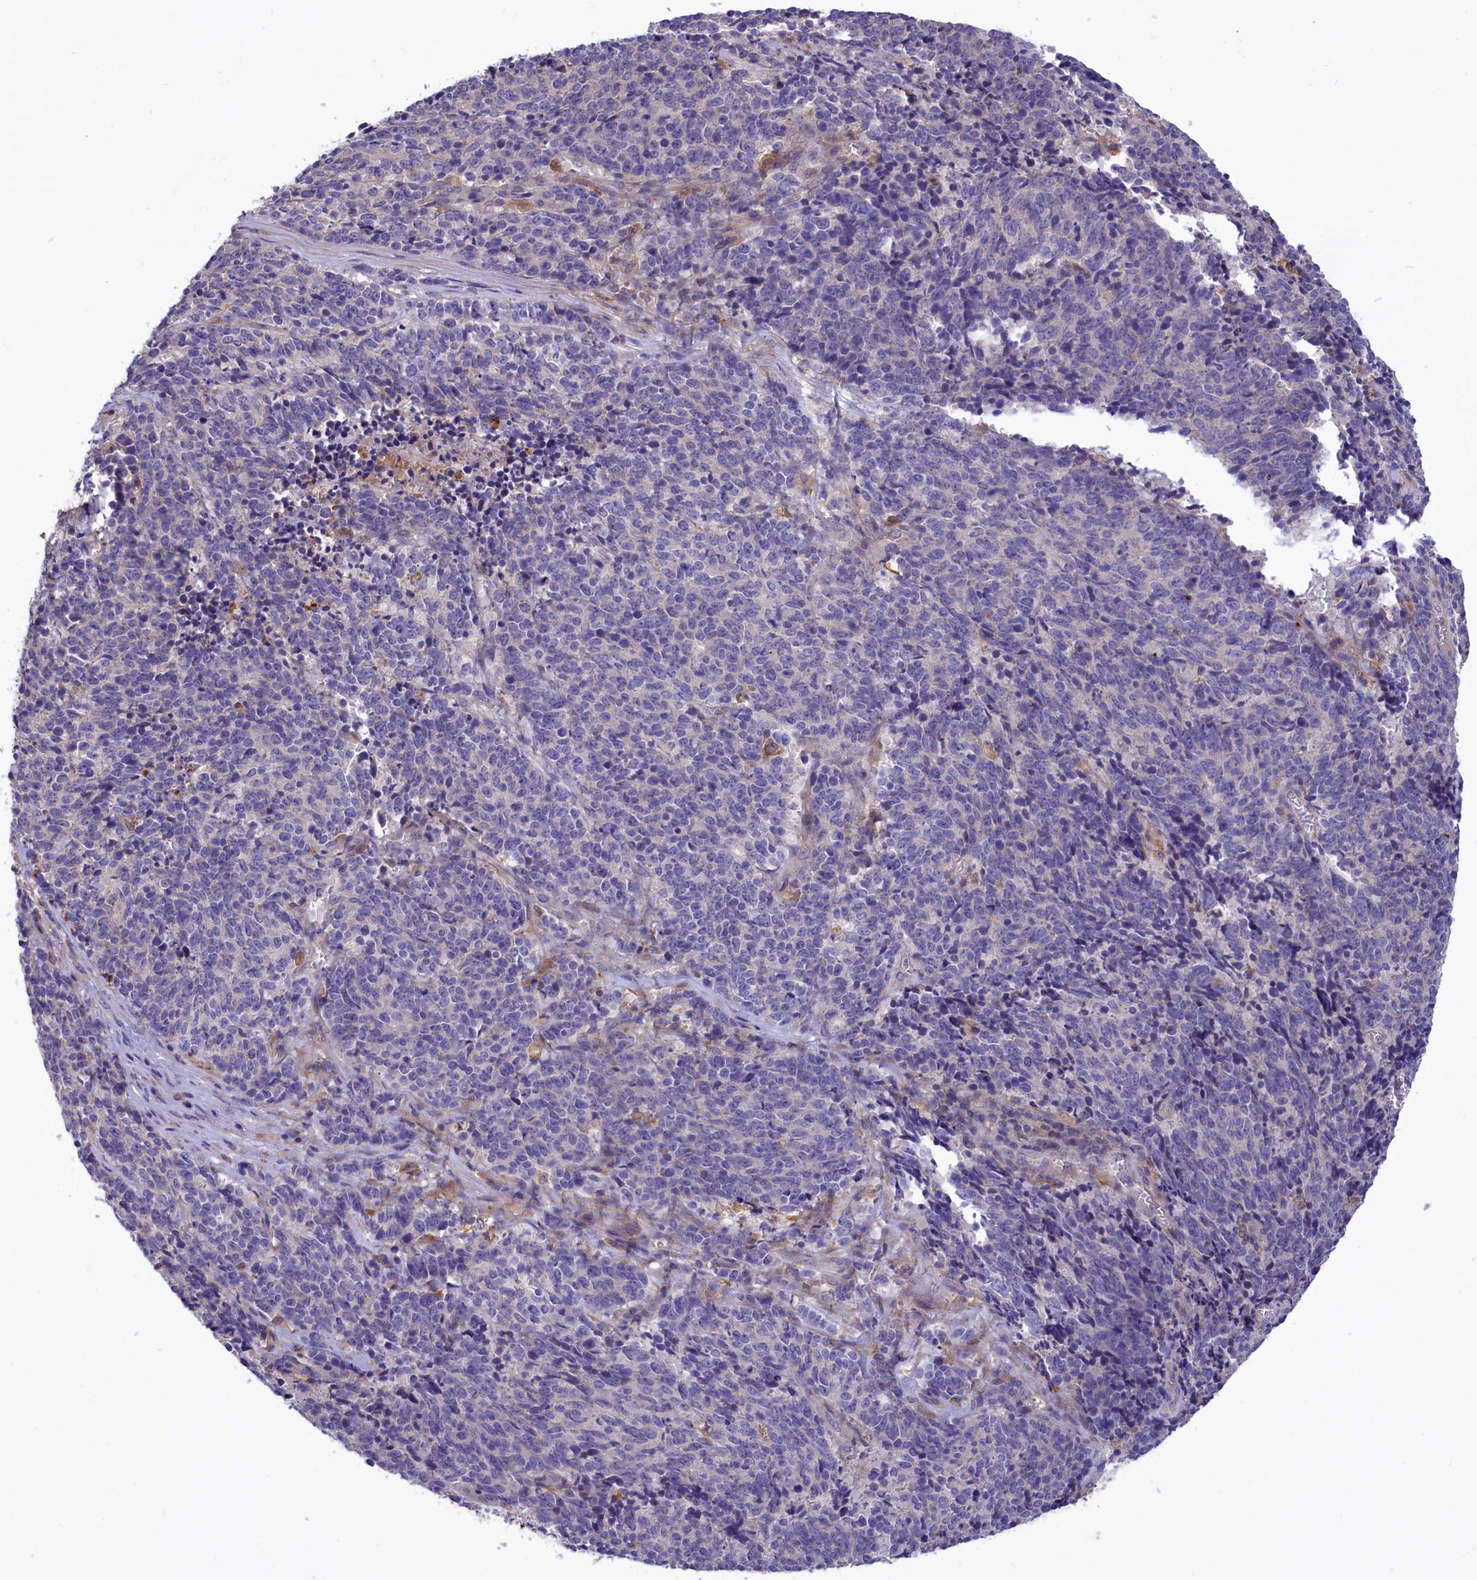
{"staining": {"intensity": "negative", "quantity": "none", "location": "none"}, "tissue": "cervical cancer", "cell_type": "Tumor cells", "image_type": "cancer", "snomed": [{"axis": "morphology", "description": "Squamous cell carcinoma, NOS"}, {"axis": "topography", "description": "Cervix"}], "caption": "IHC micrograph of neoplastic tissue: human cervical squamous cell carcinoma stained with DAB displays no significant protein expression in tumor cells. (DAB IHC, high magnification).", "gene": "AMDHD2", "patient": {"sex": "female", "age": 29}}